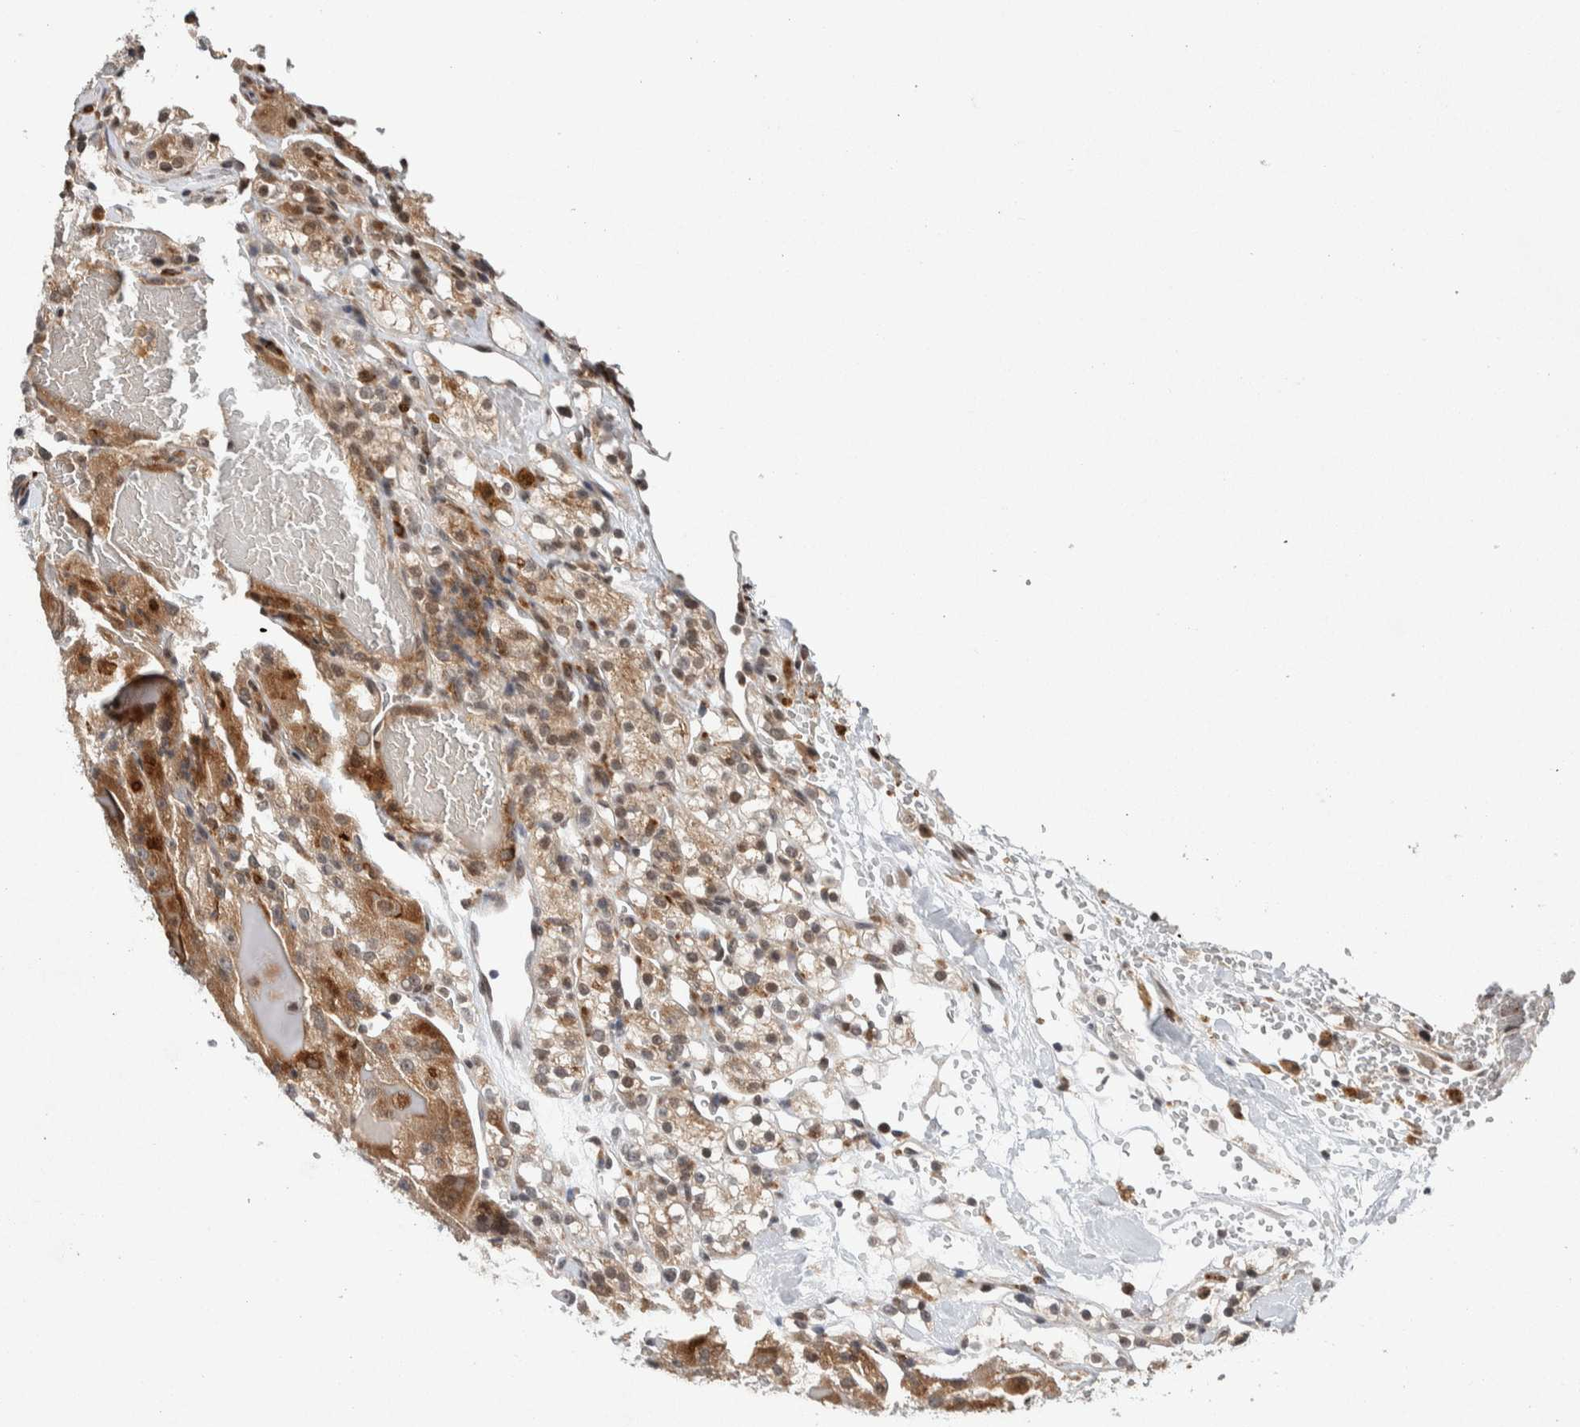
{"staining": {"intensity": "moderate", "quantity": ">75%", "location": "cytoplasmic/membranous"}, "tissue": "renal cancer", "cell_type": "Tumor cells", "image_type": "cancer", "snomed": [{"axis": "morphology", "description": "Normal tissue, NOS"}, {"axis": "morphology", "description": "Adenocarcinoma, NOS"}, {"axis": "topography", "description": "Kidney"}], "caption": "A micrograph of adenocarcinoma (renal) stained for a protein exhibits moderate cytoplasmic/membranous brown staining in tumor cells. (brown staining indicates protein expression, while blue staining denotes nuclei).", "gene": "KCNK1", "patient": {"sex": "male", "age": 61}}